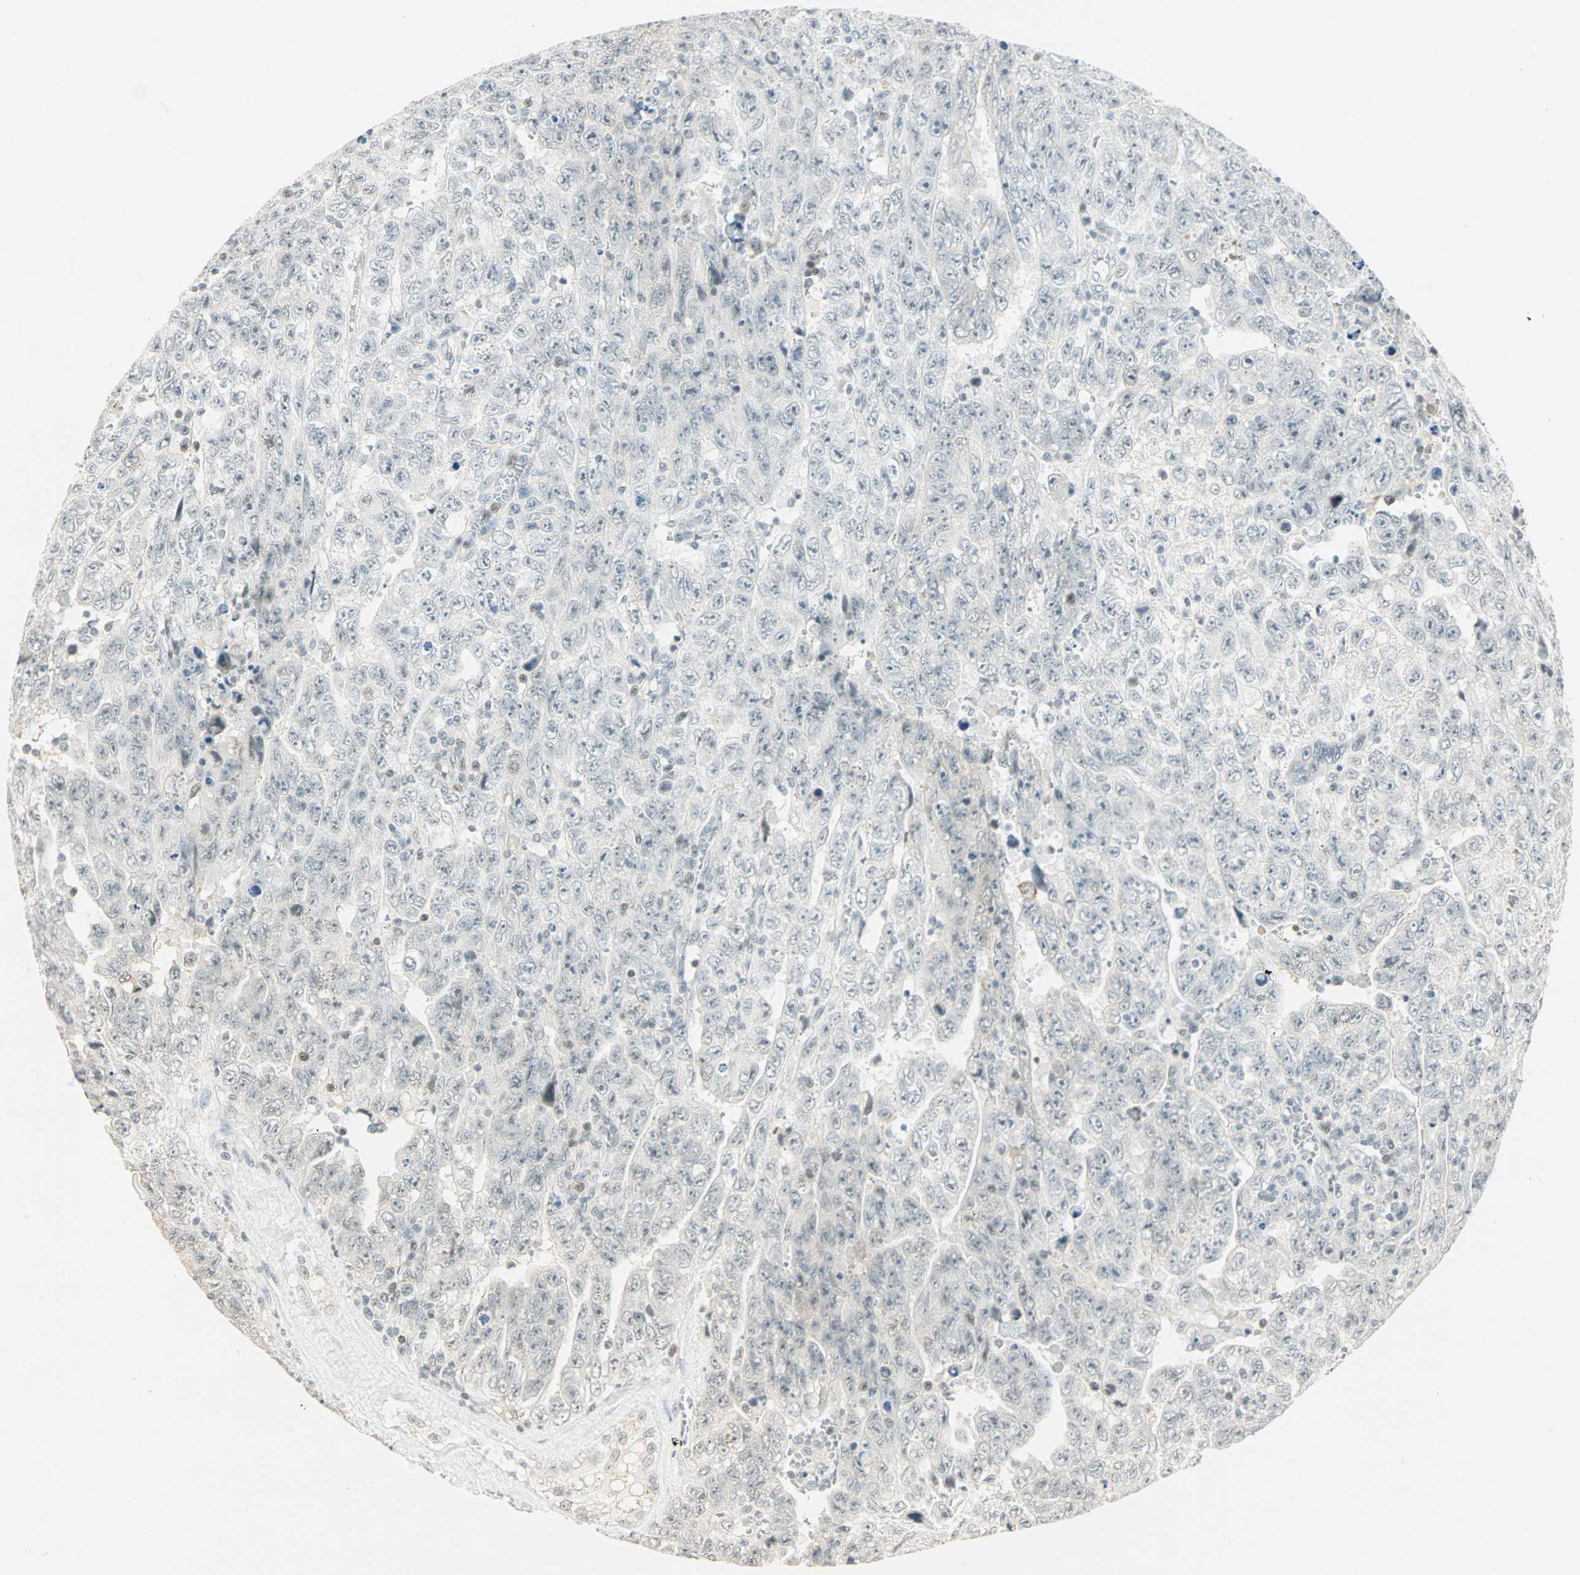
{"staining": {"intensity": "weak", "quantity": "<25%", "location": "nuclear"}, "tissue": "testis cancer", "cell_type": "Tumor cells", "image_type": "cancer", "snomed": [{"axis": "morphology", "description": "Carcinoma, Embryonal, NOS"}, {"axis": "topography", "description": "Testis"}], "caption": "Embryonal carcinoma (testis) stained for a protein using immunohistochemistry demonstrates no positivity tumor cells.", "gene": "SMAD3", "patient": {"sex": "male", "age": 28}}